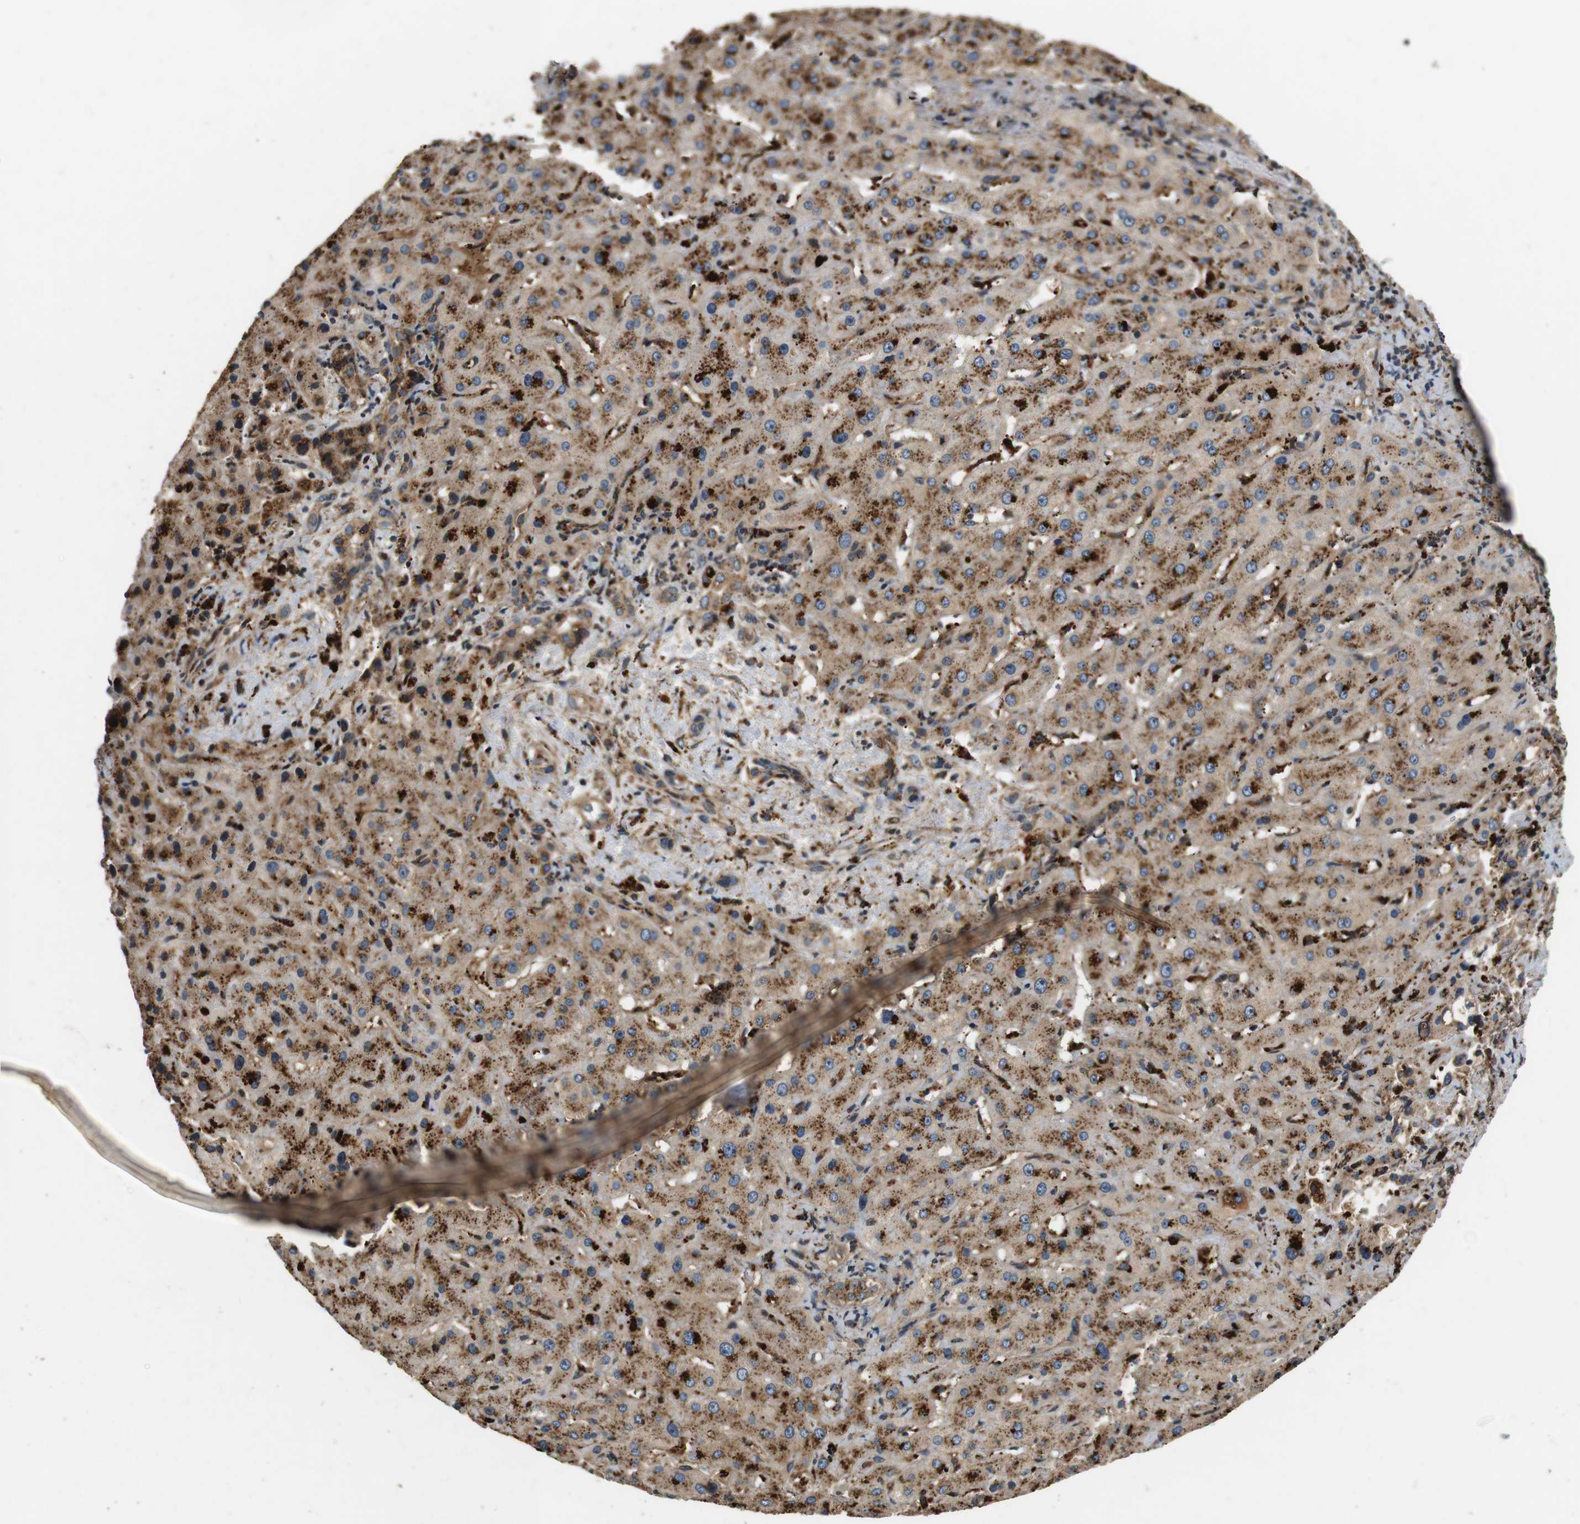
{"staining": {"intensity": "moderate", "quantity": ">75%", "location": "cytoplasmic/membranous"}, "tissue": "liver cancer", "cell_type": "Tumor cells", "image_type": "cancer", "snomed": [{"axis": "morphology", "description": "Cholangiocarcinoma"}, {"axis": "topography", "description": "Liver"}], "caption": "Moderate cytoplasmic/membranous staining for a protein is present in approximately >75% of tumor cells of liver cholangiocarcinoma using IHC.", "gene": "TXNRD1", "patient": {"sex": "female", "age": 65}}